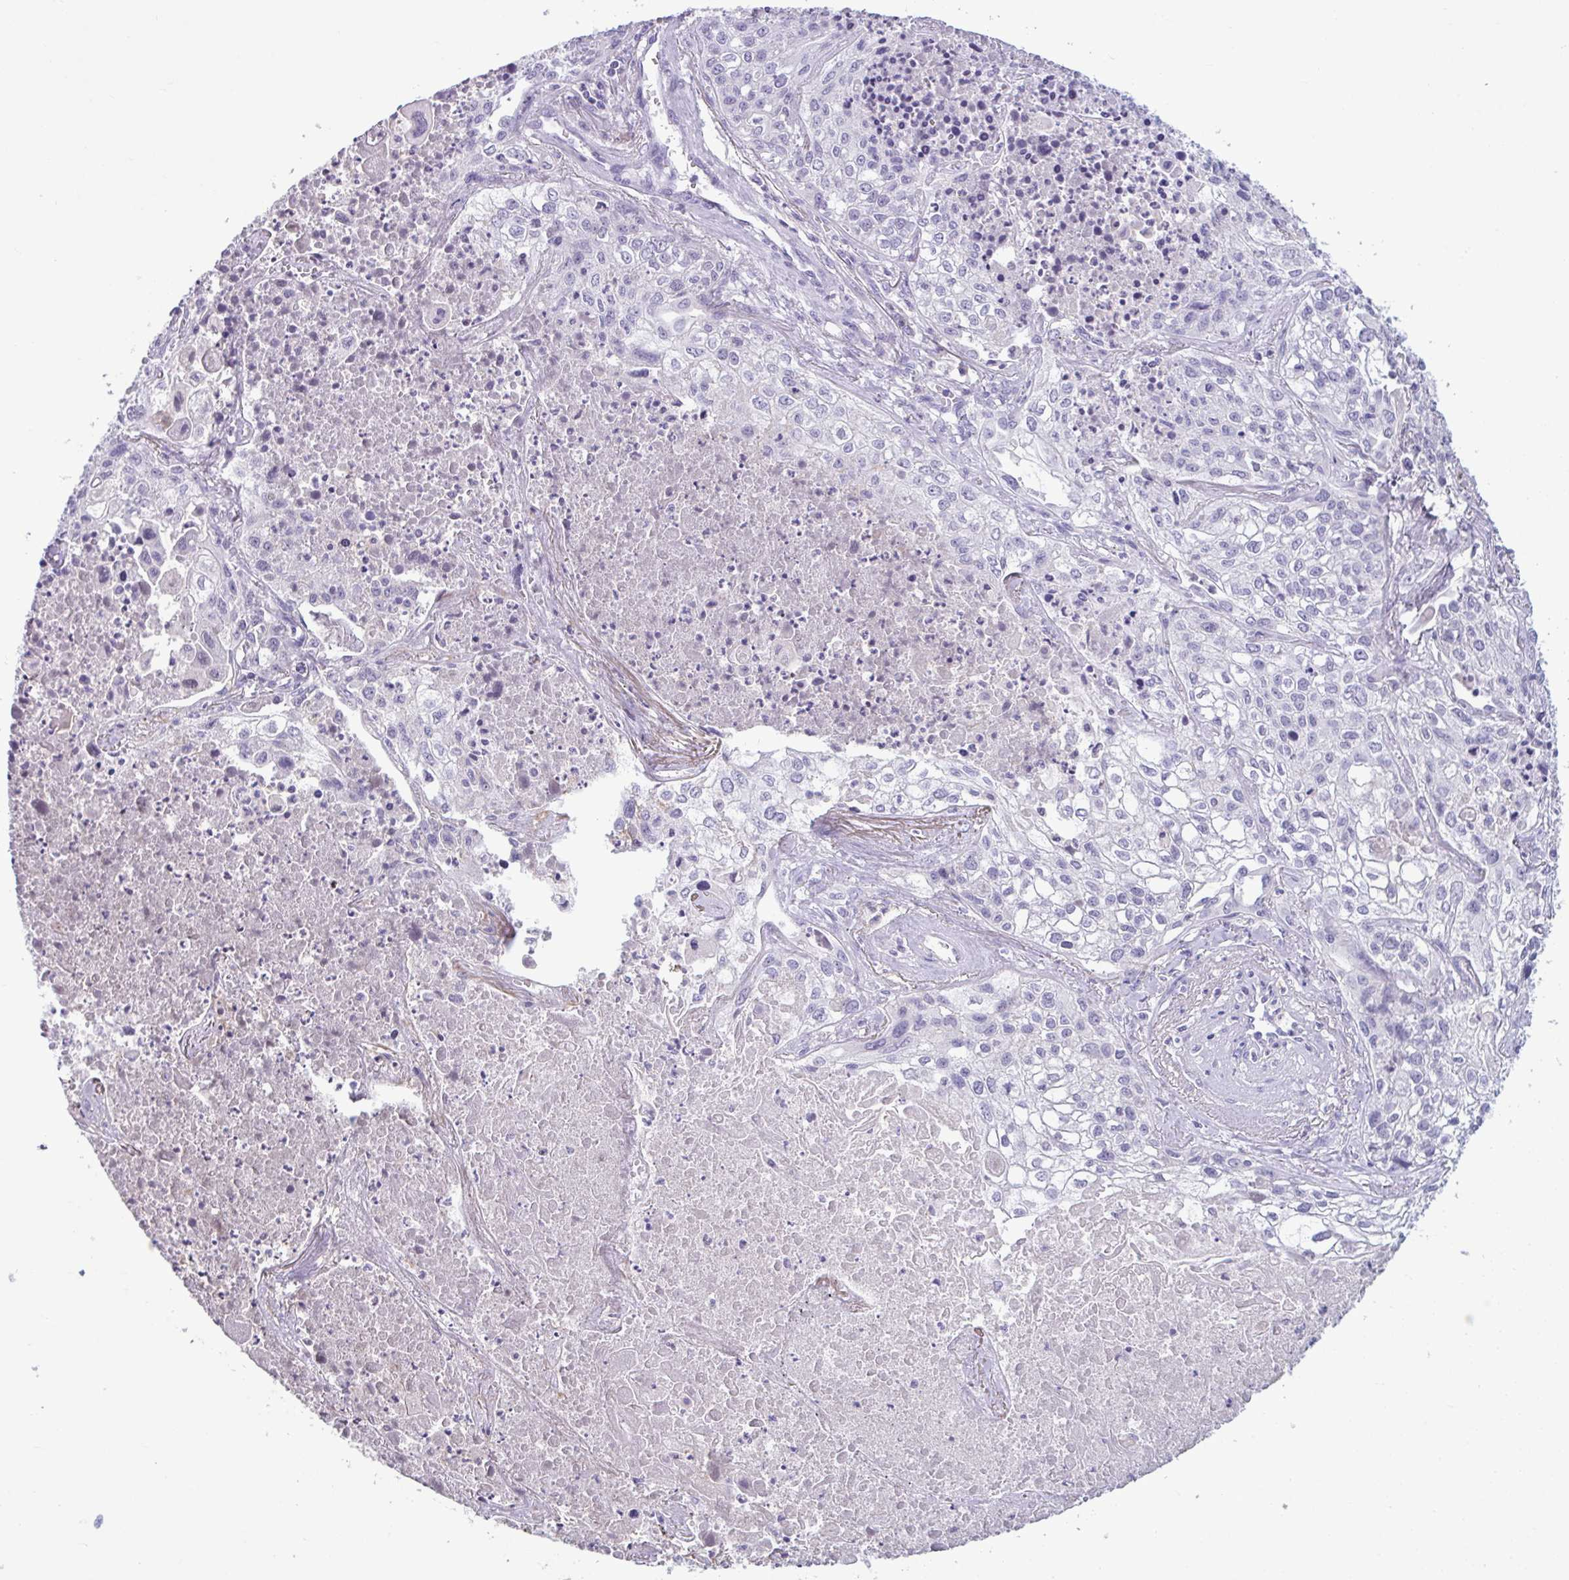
{"staining": {"intensity": "negative", "quantity": "none", "location": "none"}, "tissue": "lung cancer", "cell_type": "Tumor cells", "image_type": "cancer", "snomed": [{"axis": "morphology", "description": "Squamous cell carcinoma, NOS"}, {"axis": "topography", "description": "Lung"}], "caption": "An immunohistochemistry (IHC) image of lung cancer is shown. There is no staining in tumor cells of lung cancer.", "gene": "WNT9B", "patient": {"sex": "male", "age": 74}}